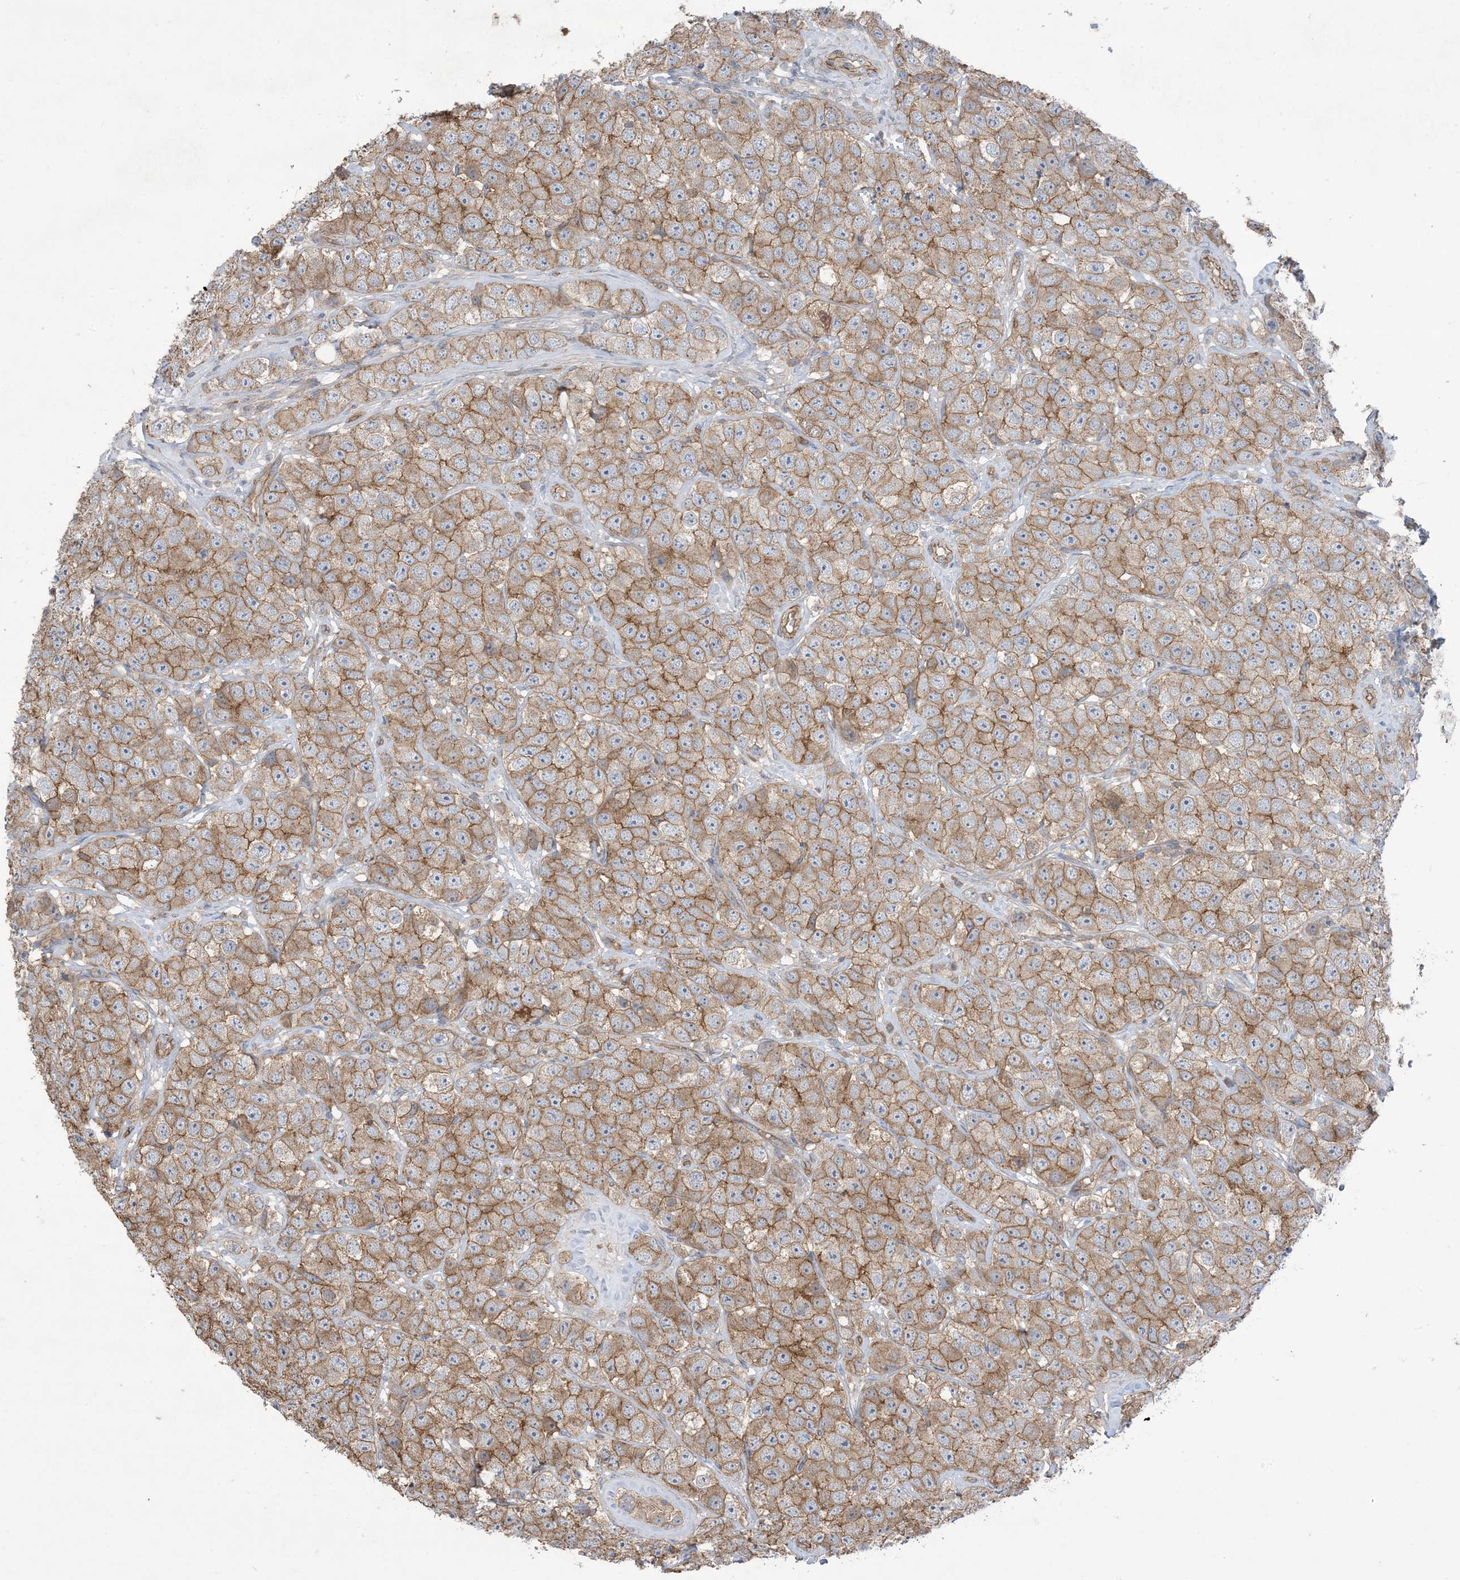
{"staining": {"intensity": "moderate", "quantity": ">75%", "location": "cytoplasmic/membranous"}, "tissue": "testis cancer", "cell_type": "Tumor cells", "image_type": "cancer", "snomed": [{"axis": "morphology", "description": "Seminoma, NOS"}, {"axis": "topography", "description": "Testis"}], "caption": "Immunohistochemical staining of human testis cancer (seminoma) demonstrates moderate cytoplasmic/membranous protein expression in approximately >75% of tumor cells. Immunohistochemistry stains the protein in brown and the nuclei are stained blue.", "gene": "CCNY", "patient": {"sex": "male", "age": 28}}